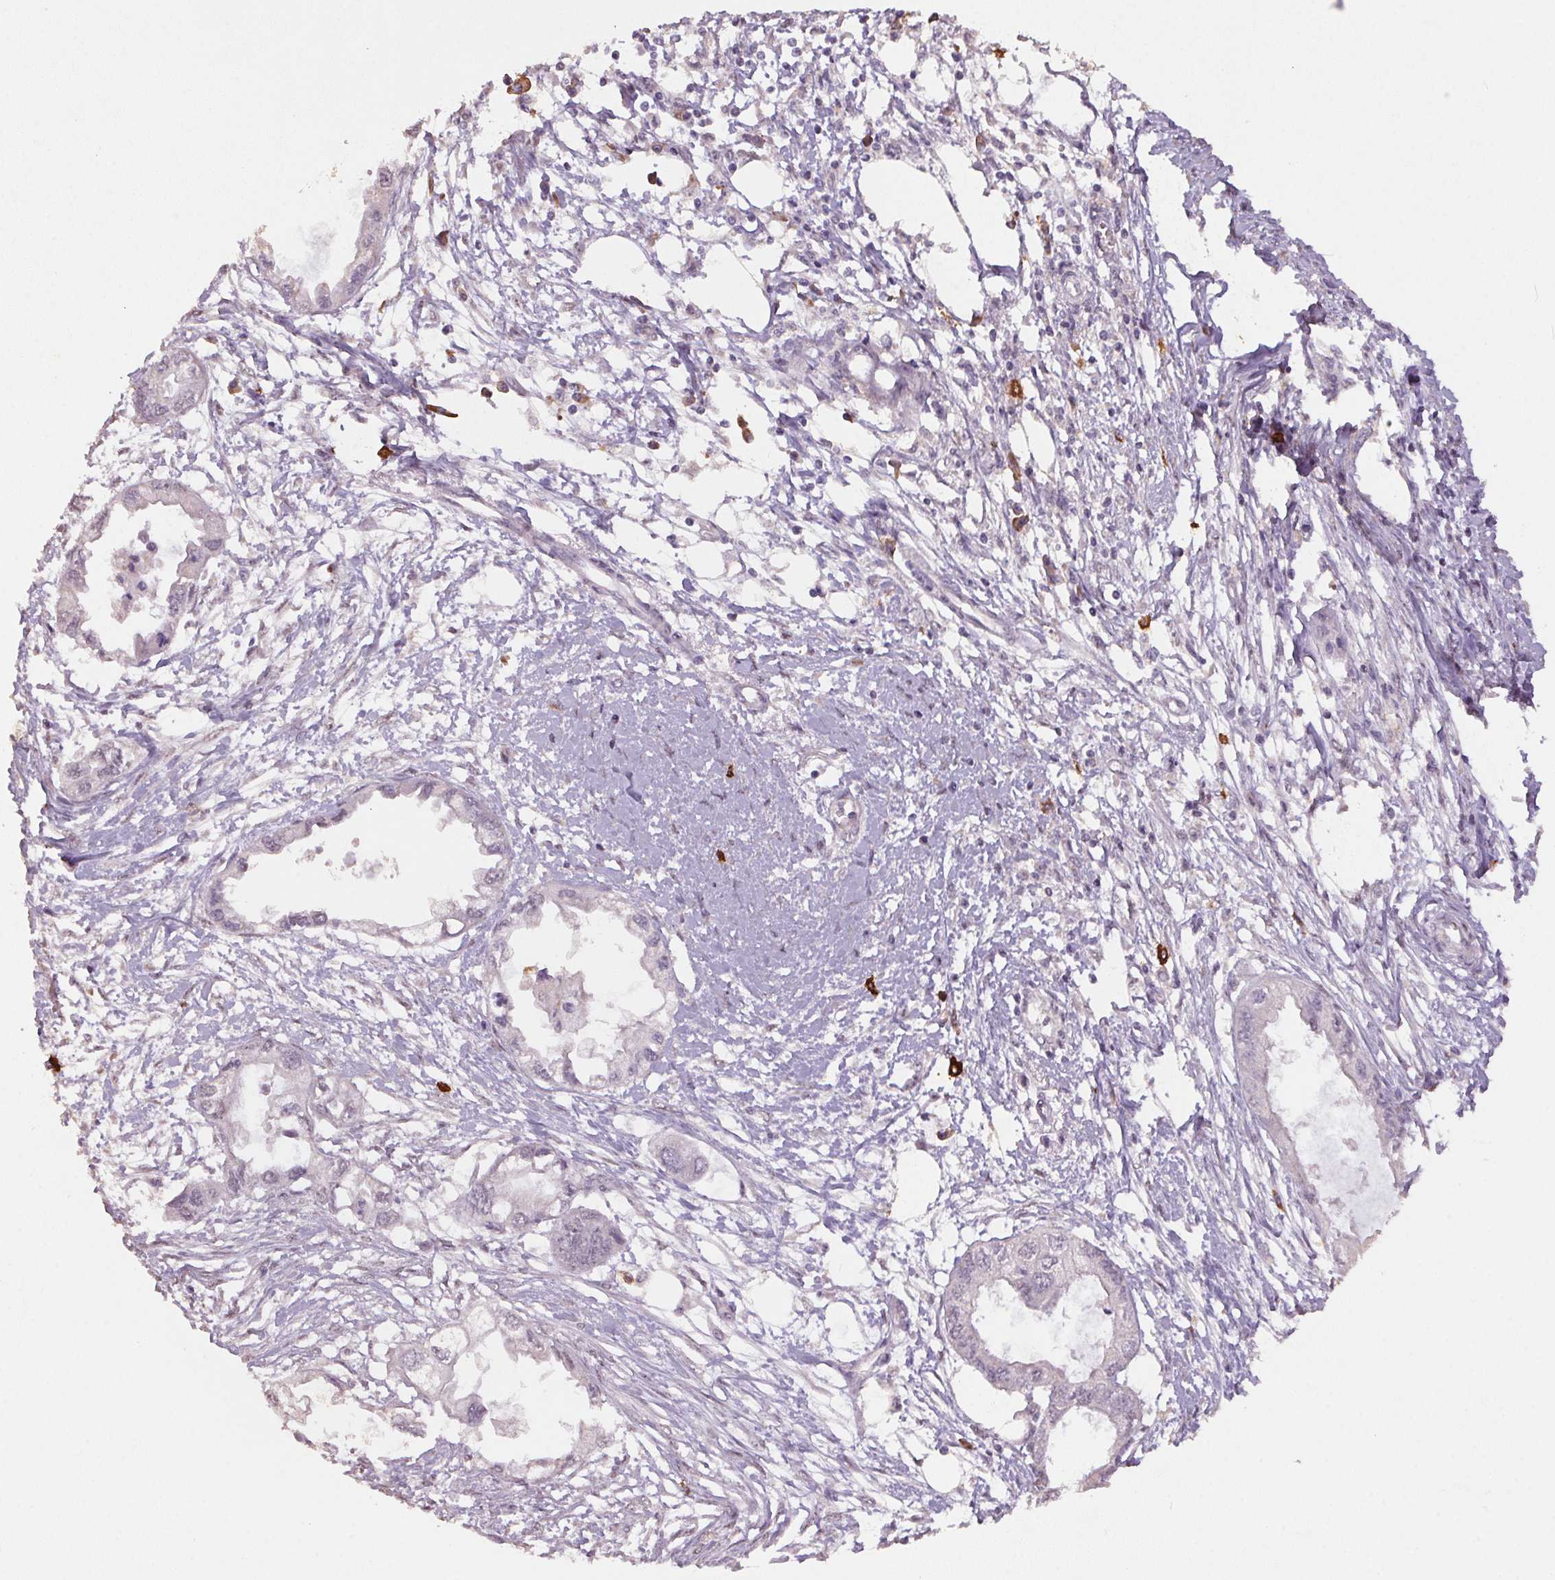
{"staining": {"intensity": "negative", "quantity": "none", "location": "none"}, "tissue": "endometrial cancer", "cell_type": "Tumor cells", "image_type": "cancer", "snomed": [{"axis": "morphology", "description": "Adenocarcinoma, NOS"}, {"axis": "morphology", "description": "Adenocarcinoma, metastatic, NOS"}, {"axis": "topography", "description": "Adipose tissue"}, {"axis": "topography", "description": "Endometrium"}], "caption": "The immunohistochemistry (IHC) photomicrograph has no significant expression in tumor cells of endometrial cancer (adenocarcinoma) tissue. (Immunohistochemistry (ihc), brightfield microscopy, high magnification).", "gene": "ZBTB4", "patient": {"sex": "female", "age": 67}}